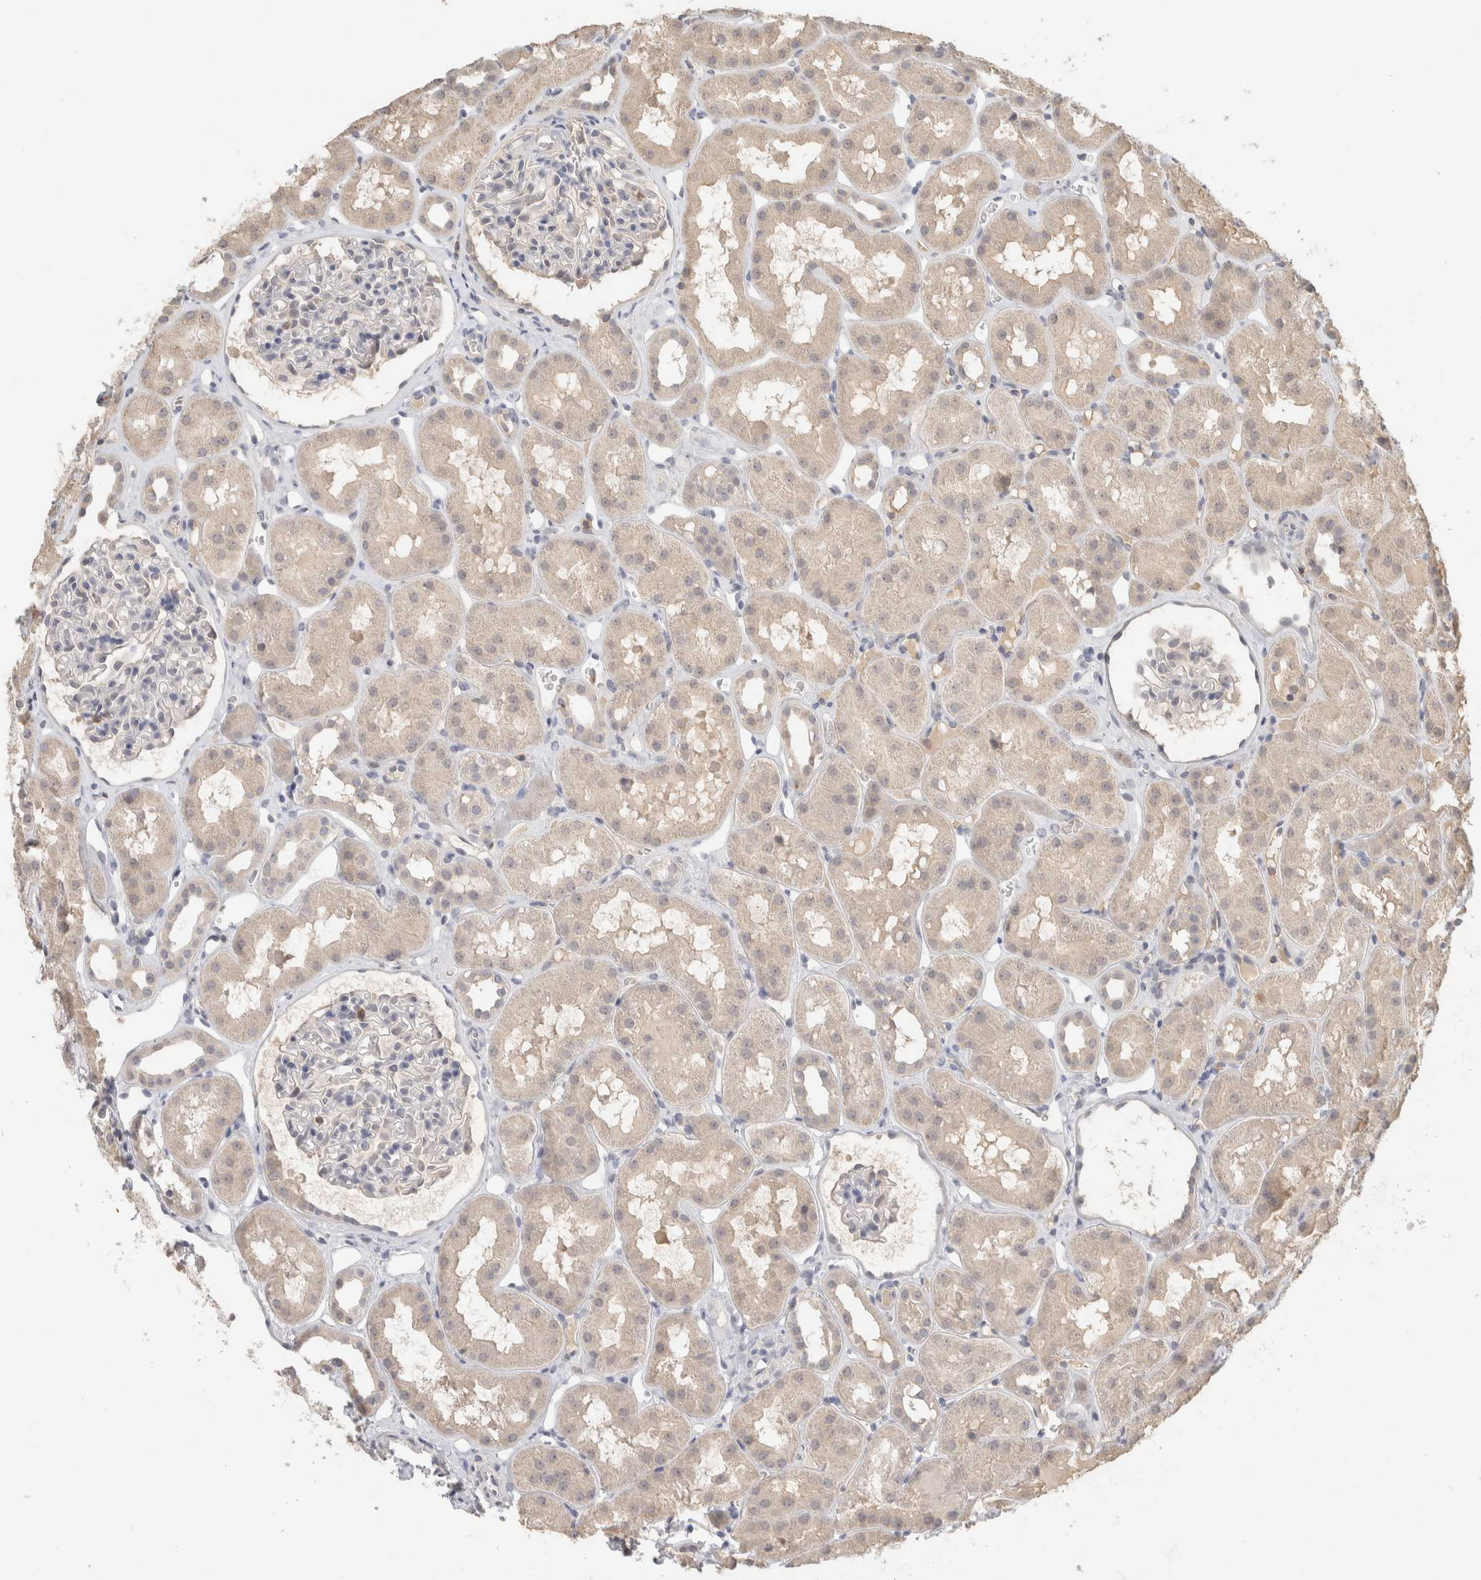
{"staining": {"intensity": "negative", "quantity": "none", "location": "none"}, "tissue": "kidney", "cell_type": "Cells in glomeruli", "image_type": "normal", "snomed": [{"axis": "morphology", "description": "Normal tissue, NOS"}, {"axis": "topography", "description": "Kidney"}], "caption": "High power microscopy histopathology image of an IHC histopathology image of benign kidney, revealing no significant expression in cells in glomeruli.", "gene": "TRAT1", "patient": {"sex": "male", "age": 16}}